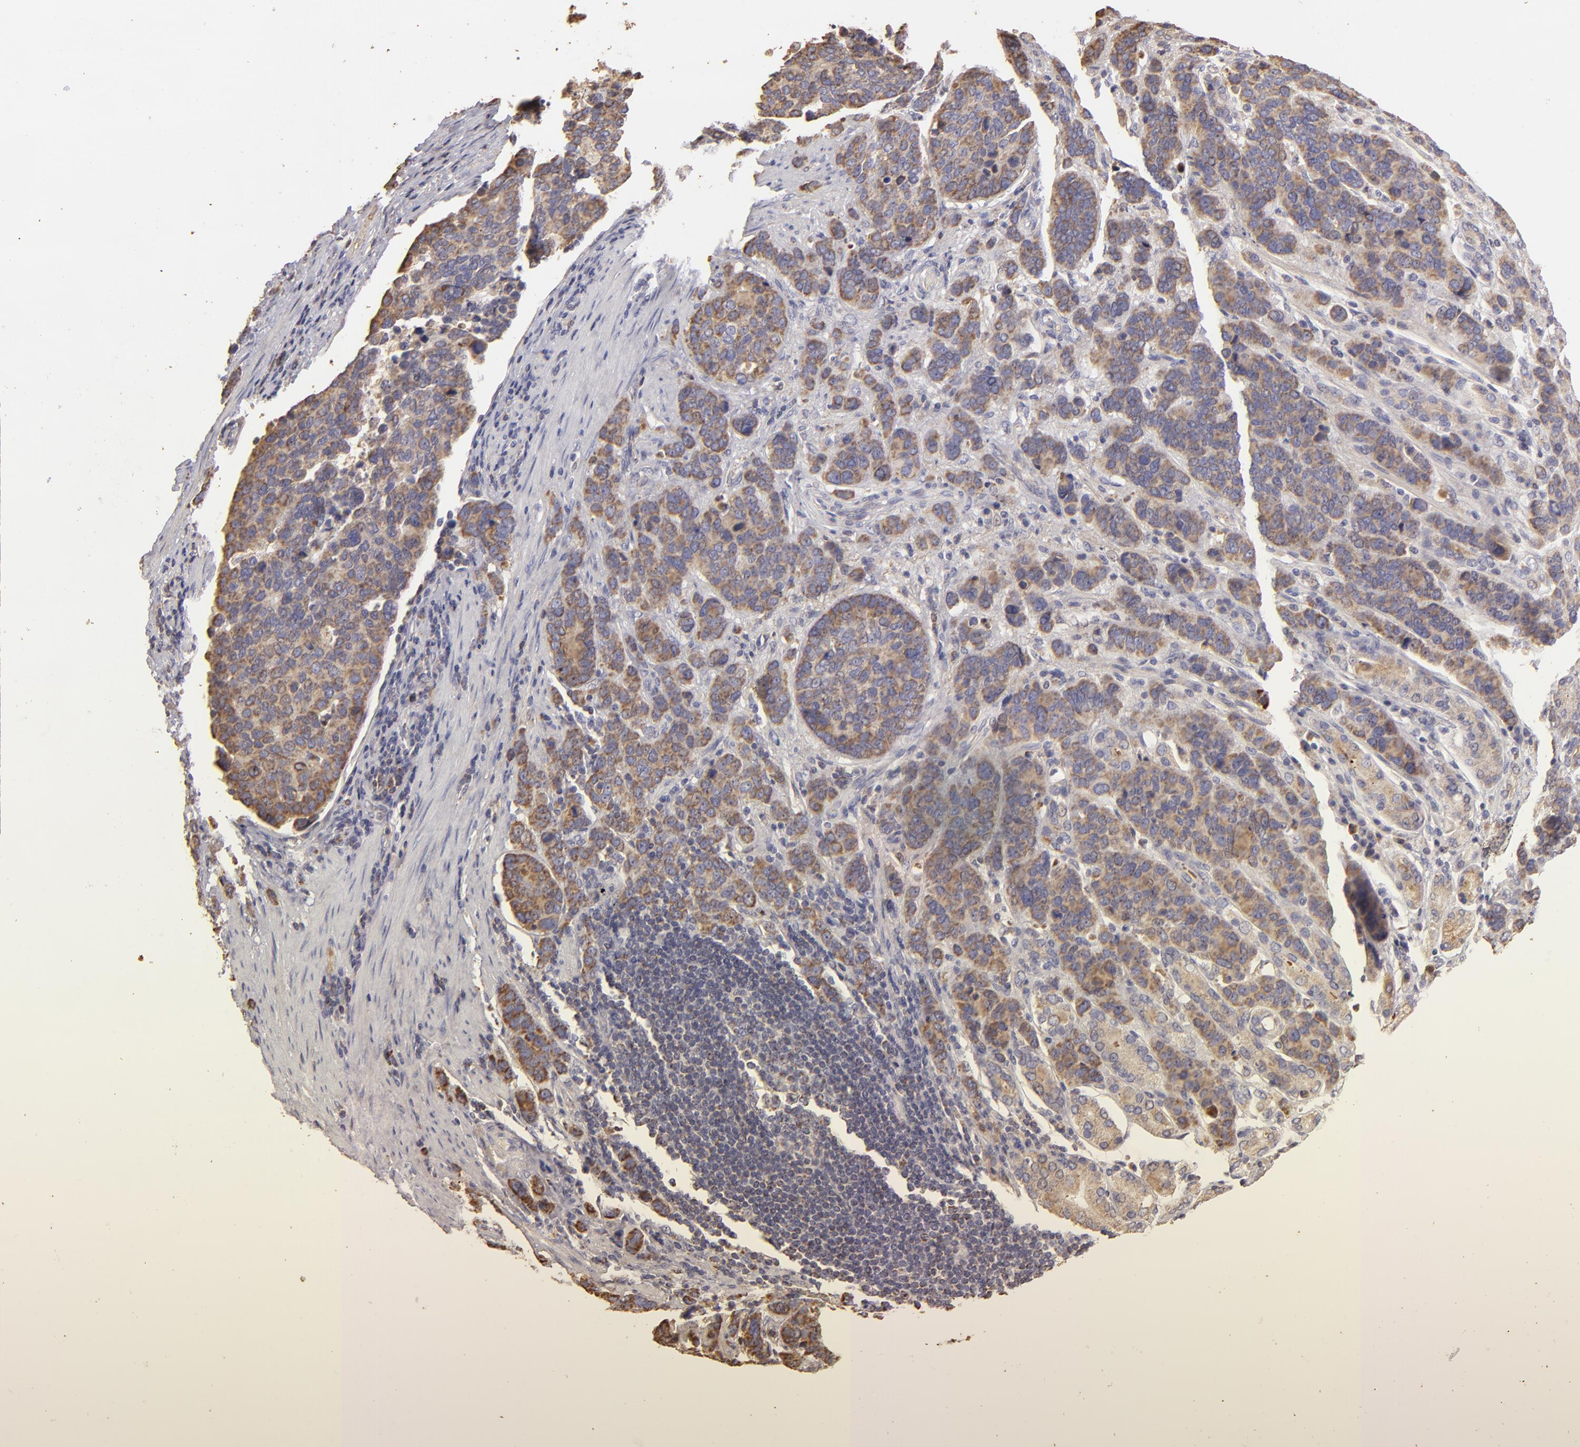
{"staining": {"intensity": "weak", "quantity": ">75%", "location": "cytoplasmic/membranous"}, "tissue": "stomach cancer", "cell_type": "Tumor cells", "image_type": "cancer", "snomed": [{"axis": "morphology", "description": "Adenocarcinoma, NOS"}, {"axis": "topography", "description": "Stomach, upper"}], "caption": "A brown stain highlights weak cytoplasmic/membranous positivity of a protein in stomach cancer tumor cells.", "gene": "CFB", "patient": {"sex": "male", "age": 71}}